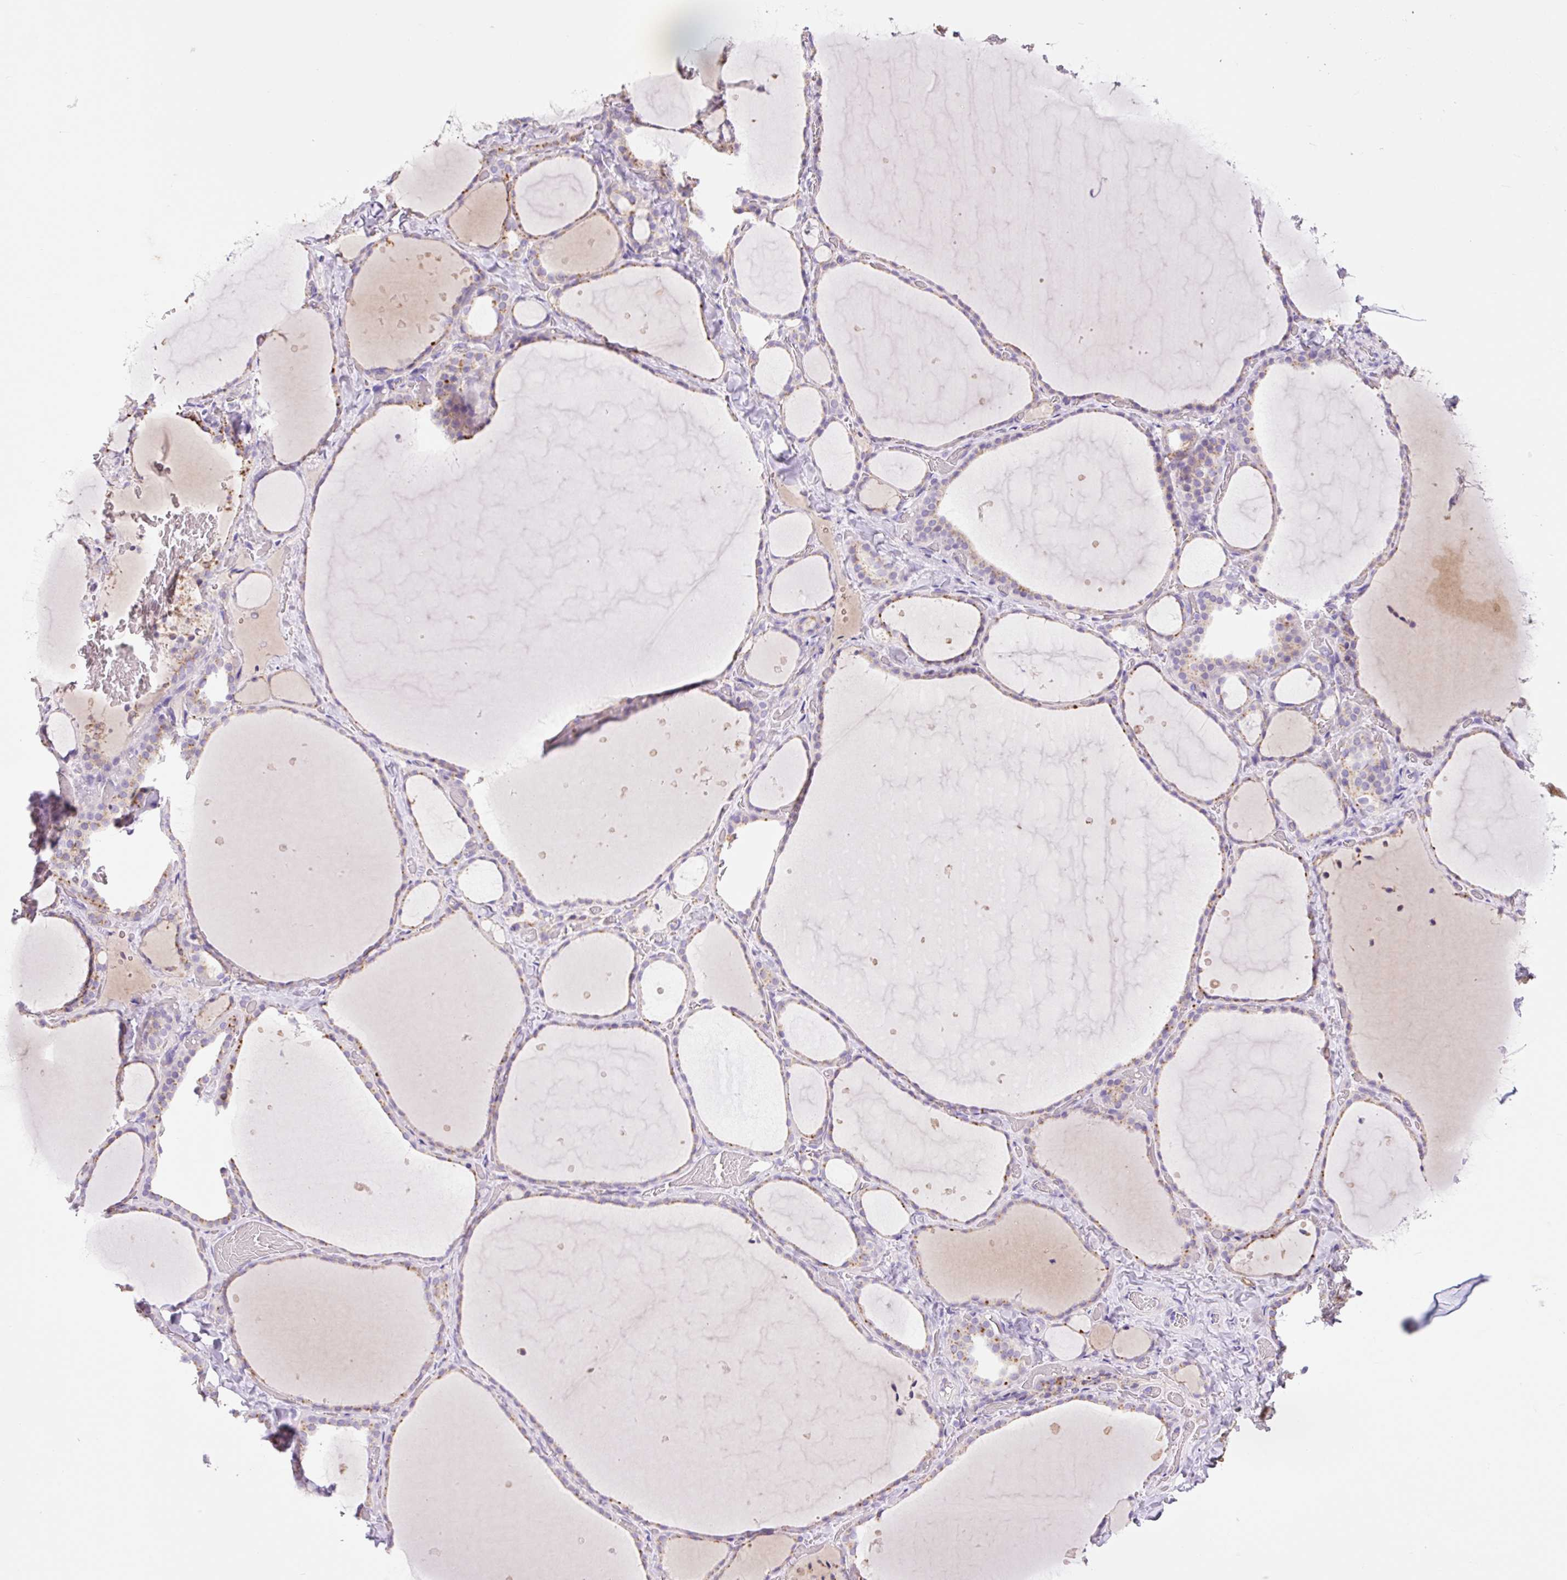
{"staining": {"intensity": "moderate", "quantity": "25%-75%", "location": "cytoplasmic/membranous"}, "tissue": "thyroid gland", "cell_type": "Glandular cells", "image_type": "normal", "snomed": [{"axis": "morphology", "description": "Normal tissue, NOS"}, {"axis": "topography", "description": "Thyroid gland"}], "caption": "Immunohistochemical staining of normal human thyroid gland exhibits medium levels of moderate cytoplasmic/membranous expression in approximately 25%-75% of glandular cells.", "gene": "HEXA", "patient": {"sex": "female", "age": 36}}